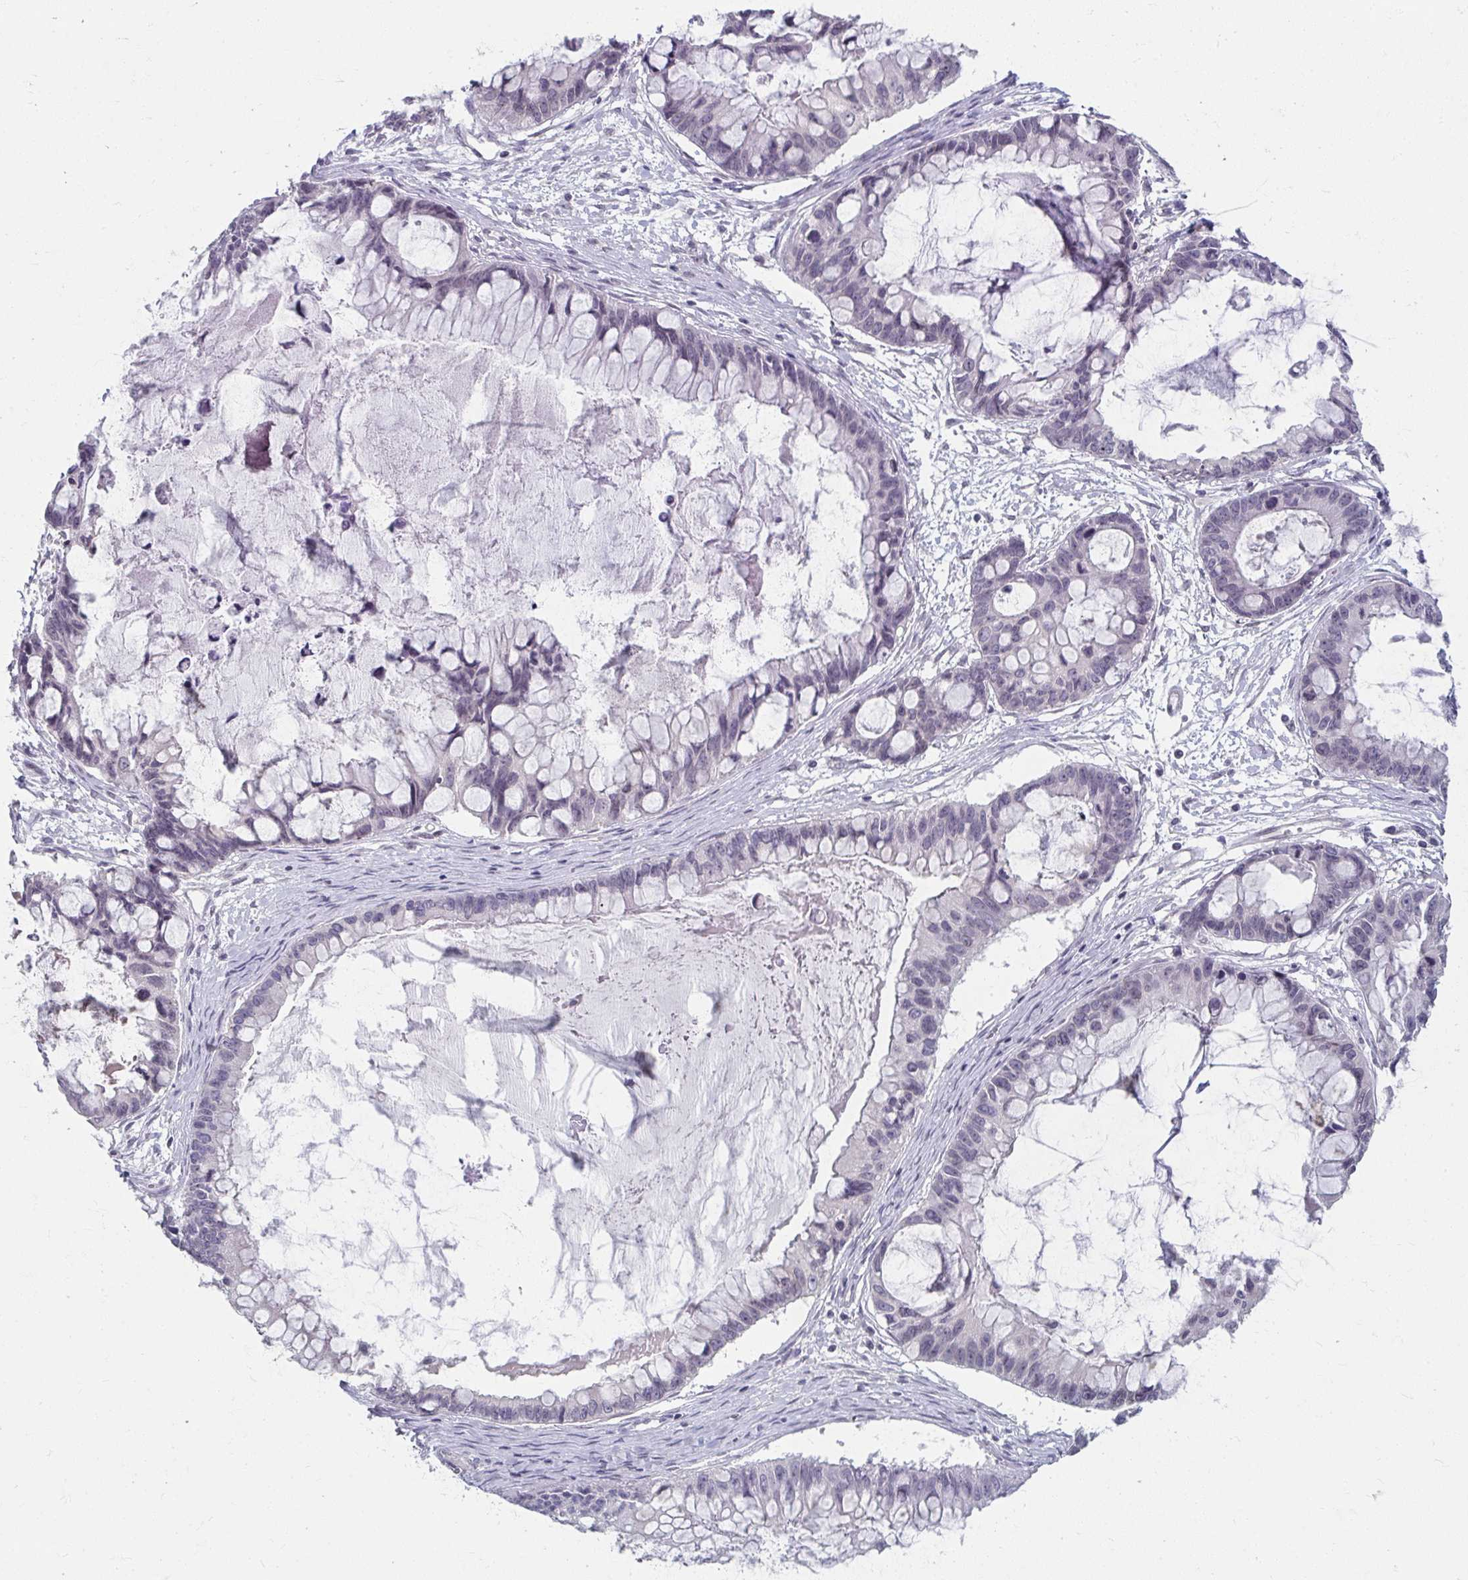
{"staining": {"intensity": "negative", "quantity": "none", "location": "none"}, "tissue": "ovarian cancer", "cell_type": "Tumor cells", "image_type": "cancer", "snomed": [{"axis": "morphology", "description": "Cystadenocarcinoma, mucinous, NOS"}, {"axis": "topography", "description": "Ovary"}], "caption": "Ovarian mucinous cystadenocarcinoma was stained to show a protein in brown. There is no significant staining in tumor cells. The staining is performed using DAB brown chromogen with nuclei counter-stained in using hematoxylin.", "gene": "NUP133", "patient": {"sex": "female", "age": 63}}